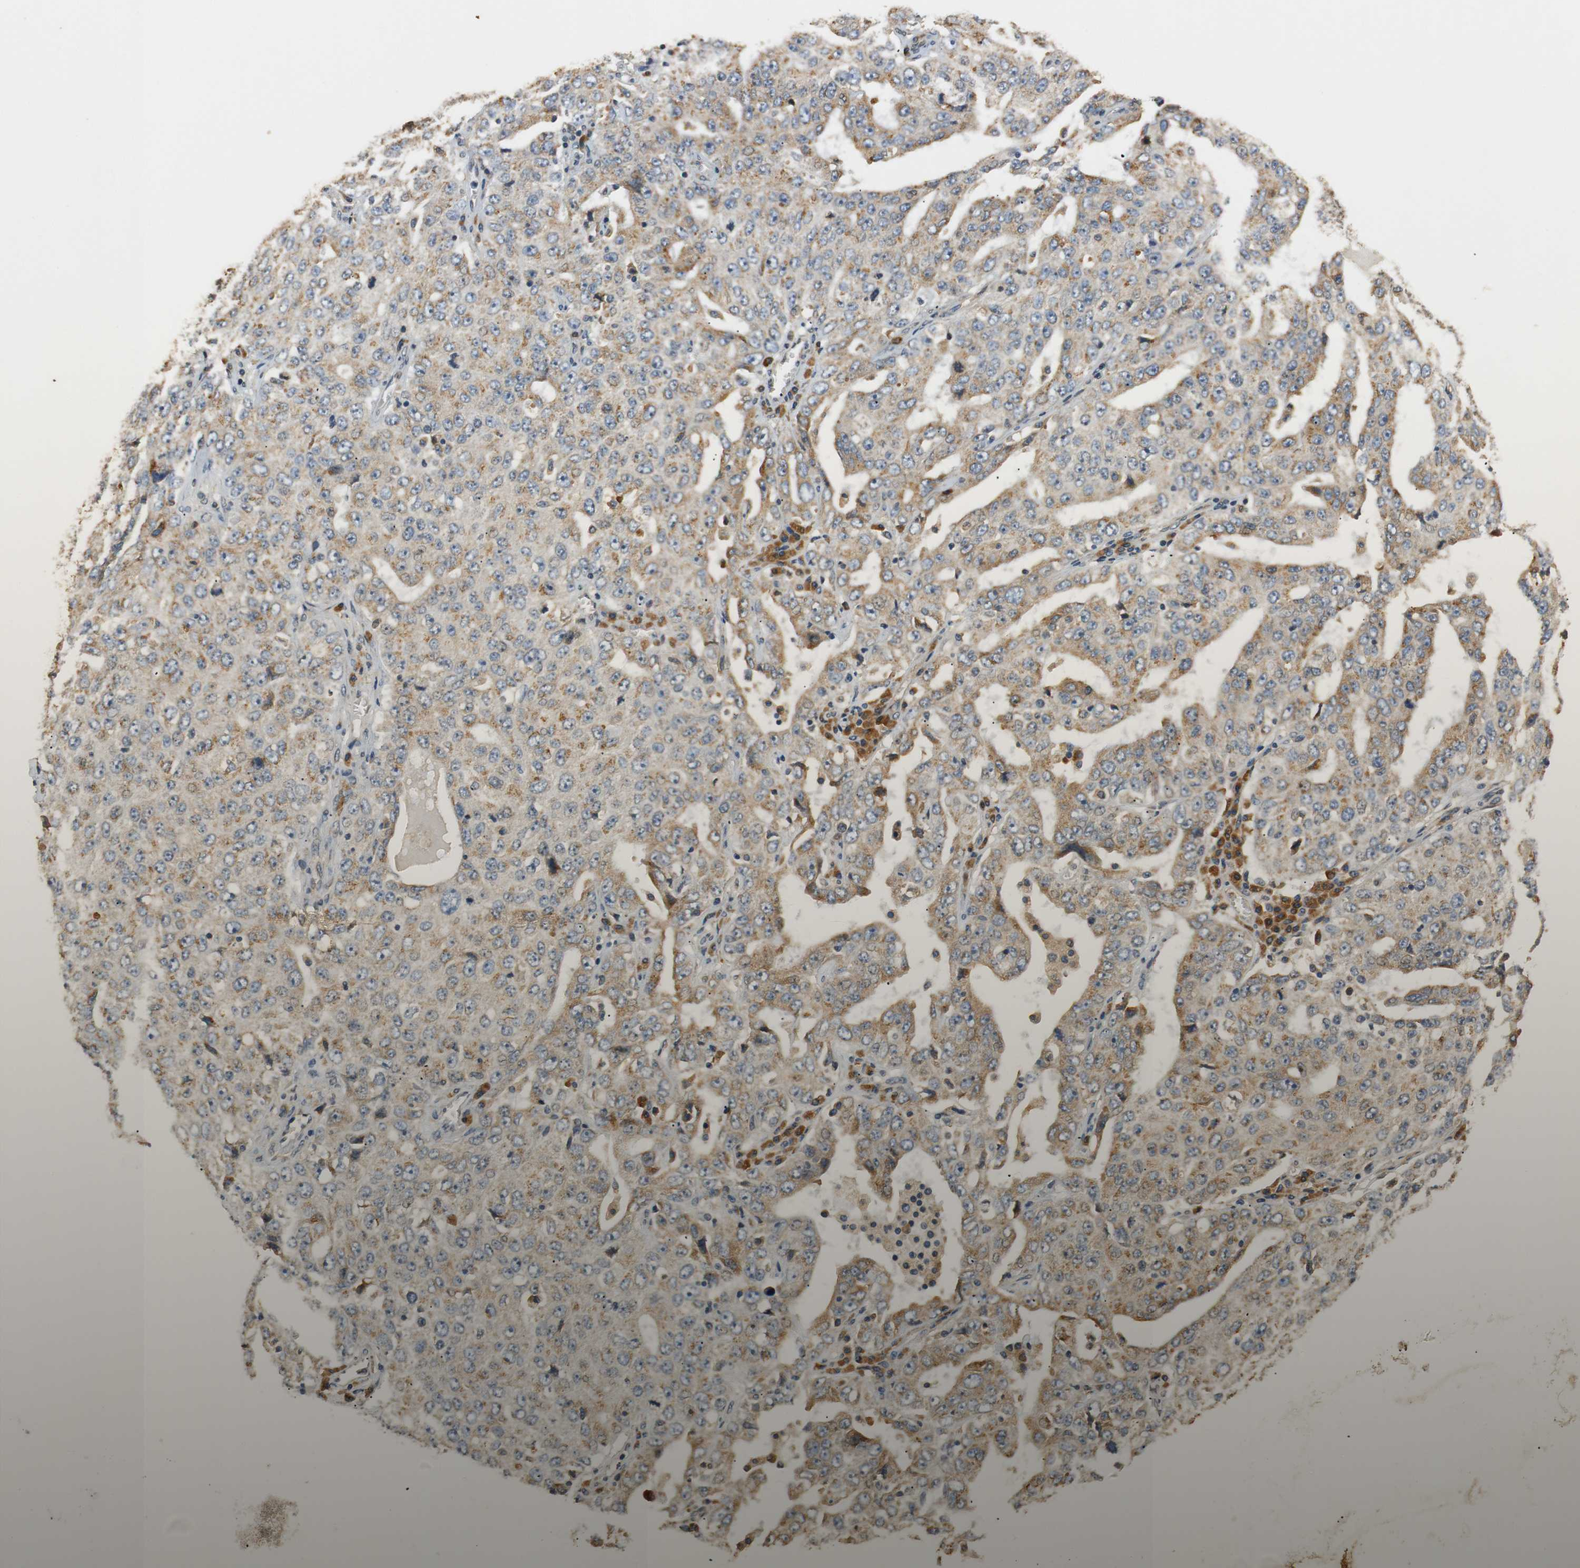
{"staining": {"intensity": "weak", "quantity": ">75%", "location": "cytoplasmic/membranous"}, "tissue": "ovarian cancer", "cell_type": "Tumor cells", "image_type": "cancer", "snomed": [{"axis": "morphology", "description": "Carcinoma, endometroid"}, {"axis": "topography", "description": "Ovary"}], "caption": "Tumor cells exhibit low levels of weak cytoplasmic/membranous positivity in about >75% of cells in human endometroid carcinoma (ovarian). The staining is performed using DAB (3,3'-diaminobenzidine) brown chromogen to label protein expression. The nuclei are counter-stained blue using hematoxylin.", "gene": "TMED2", "patient": {"sex": "female", "age": 62}}